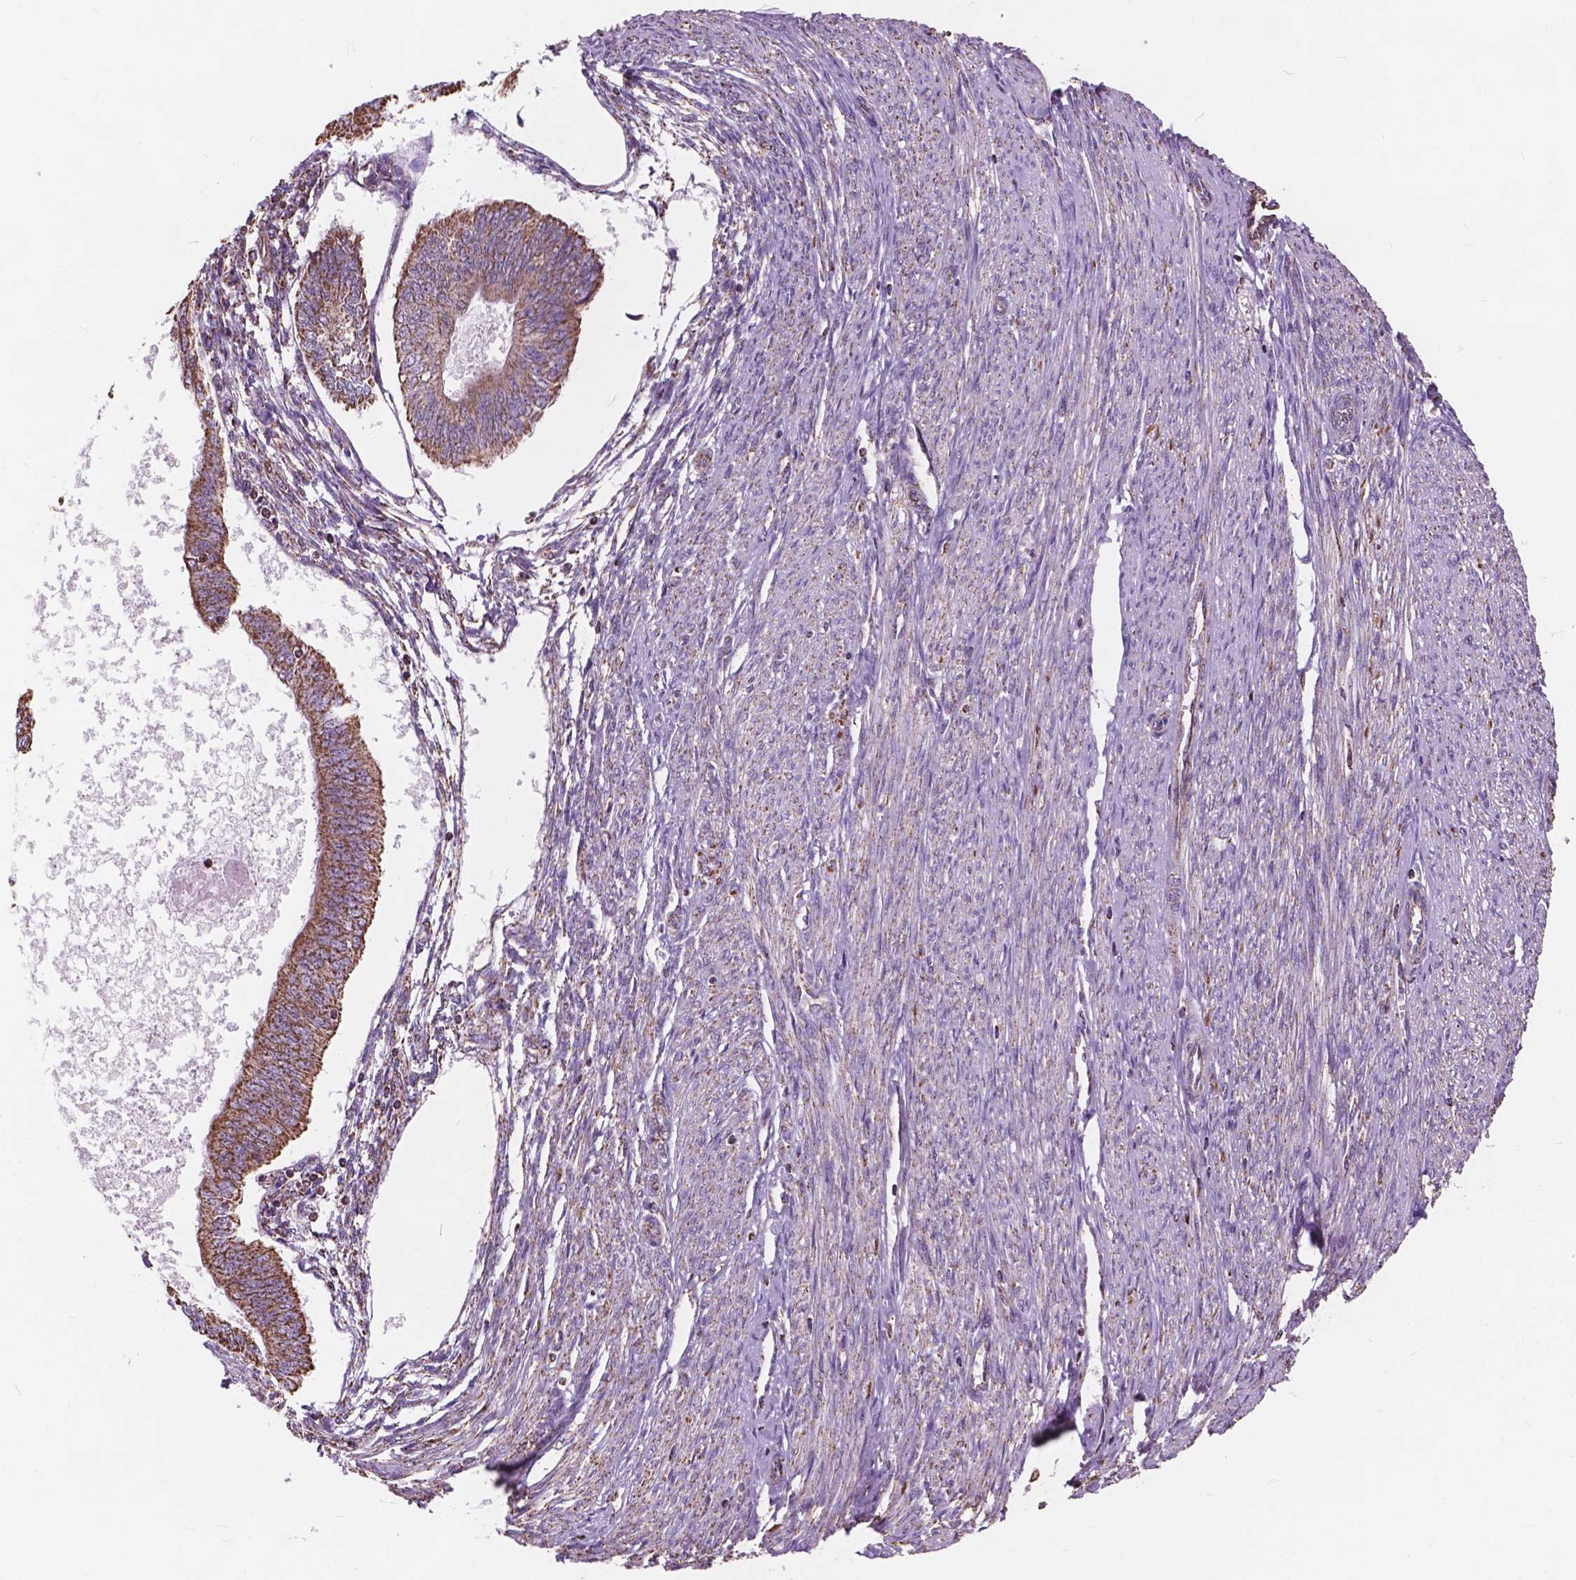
{"staining": {"intensity": "moderate", "quantity": ">75%", "location": "cytoplasmic/membranous"}, "tissue": "endometrial cancer", "cell_type": "Tumor cells", "image_type": "cancer", "snomed": [{"axis": "morphology", "description": "Adenocarcinoma, NOS"}, {"axis": "topography", "description": "Endometrium"}], "caption": "Adenocarcinoma (endometrial) was stained to show a protein in brown. There is medium levels of moderate cytoplasmic/membranous expression in about >75% of tumor cells.", "gene": "SCOC", "patient": {"sex": "female", "age": 58}}